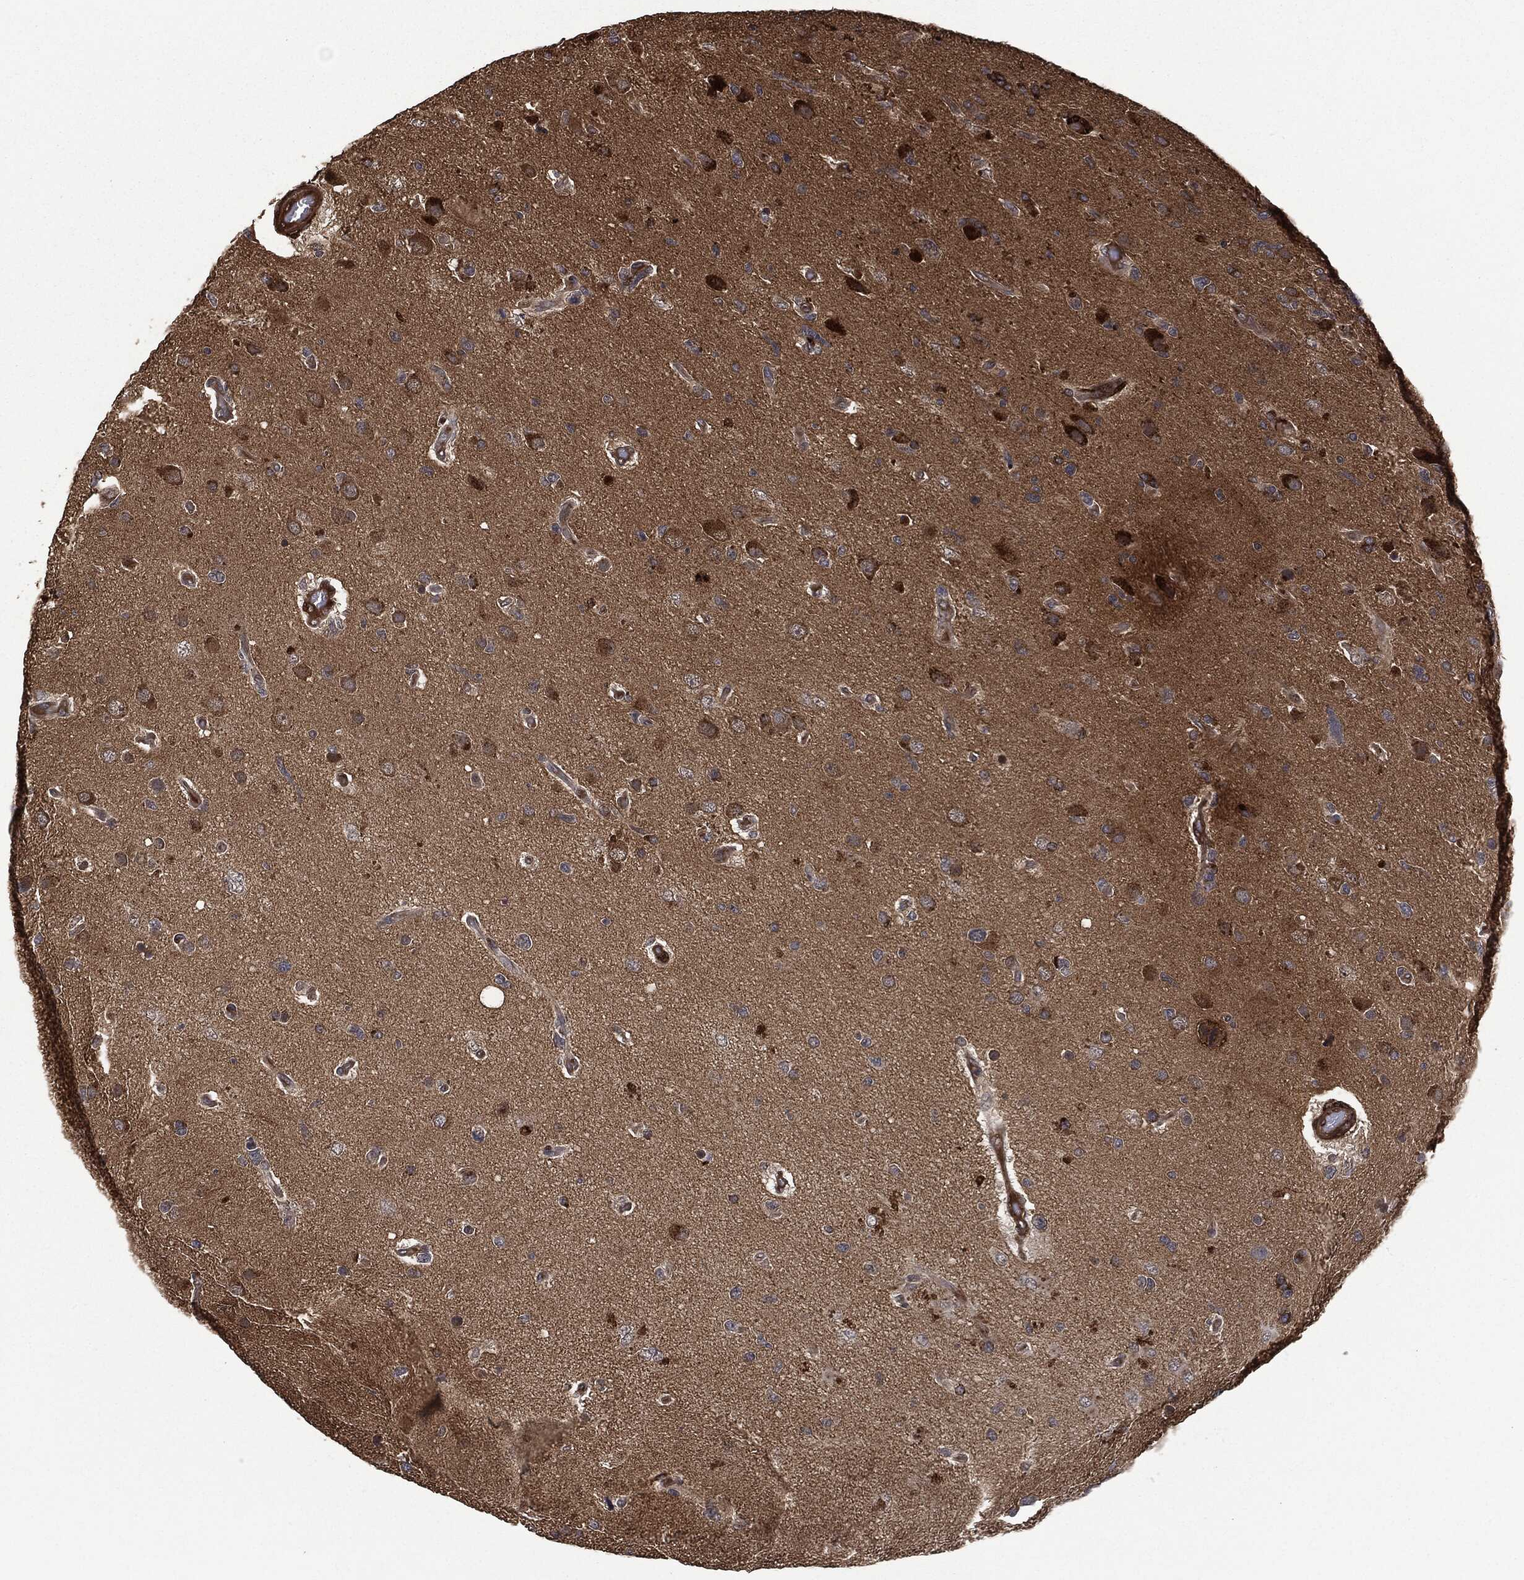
{"staining": {"intensity": "moderate", "quantity": "25%-75%", "location": "cytoplasmic/membranous"}, "tissue": "glioma", "cell_type": "Tumor cells", "image_type": "cancer", "snomed": [{"axis": "morphology", "description": "Glioma, malignant, High grade"}, {"axis": "topography", "description": "Cerebral cortex"}], "caption": "Immunohistochemical staining of malignant glioma (high-grade) displays moderate cytoplasmic/membranous protein staining in approximately 25%-75% of tumor cells.", "gene": "CRABP2", "patient": {"sex": "male", "age": 70}}